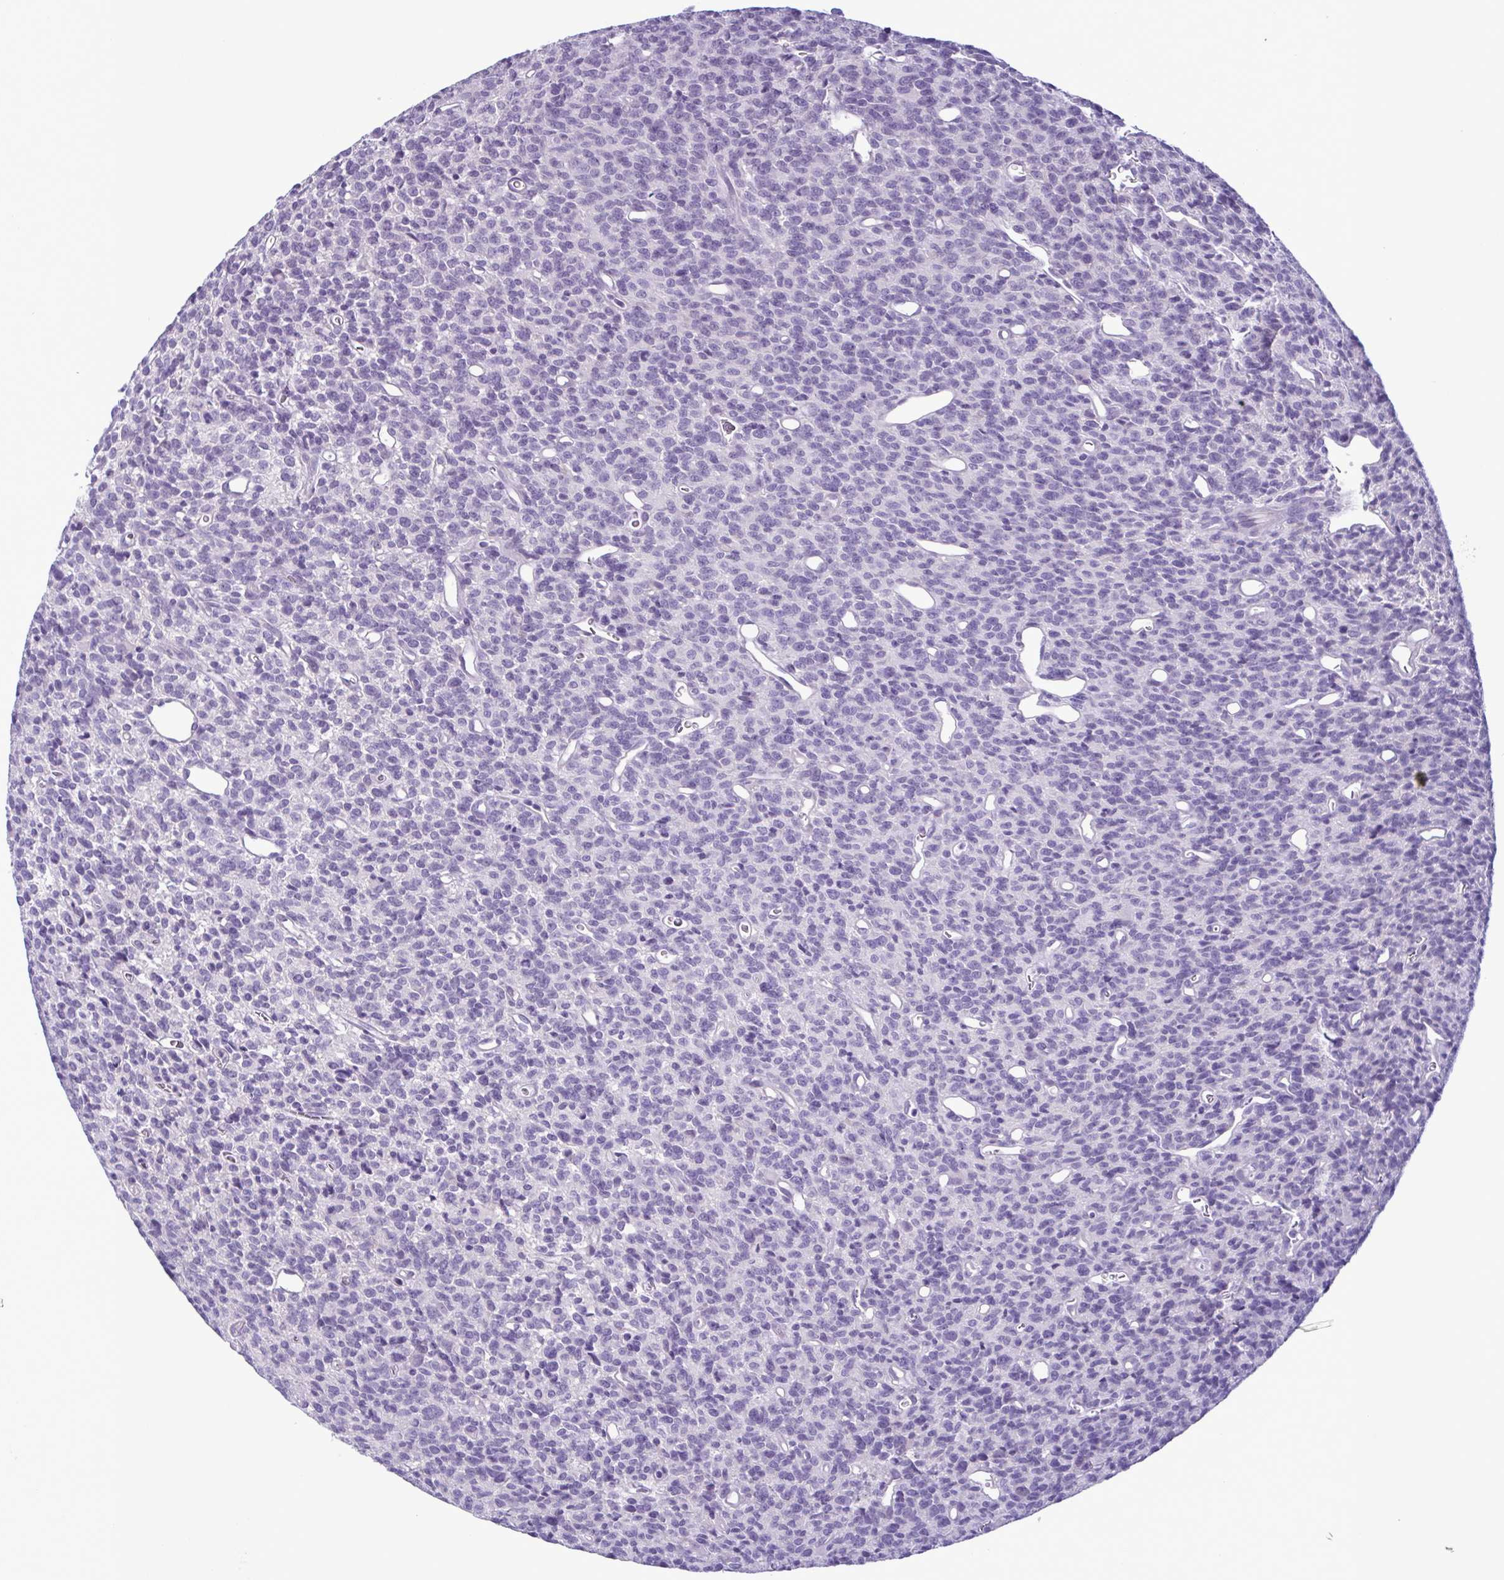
{"staining": {"intensity": "negative", "quantity": "none", "location": "none"}, "tissue": "glioma", "cell_type": "Tumor cells", "image_type": "cancer", "snomed": [{"axis": "morphology", "description": "Glioma, malignant, High grade"}, {"axis": "topography", "description": "Brain"}], "caption": "IHC micrograph of human malignant glioma (high-grade) stained for a protein (brown), which exhibits no staining in tumor cells.", "gene": "INAFM1", "patient": {"sex": "male", "age": 76}}